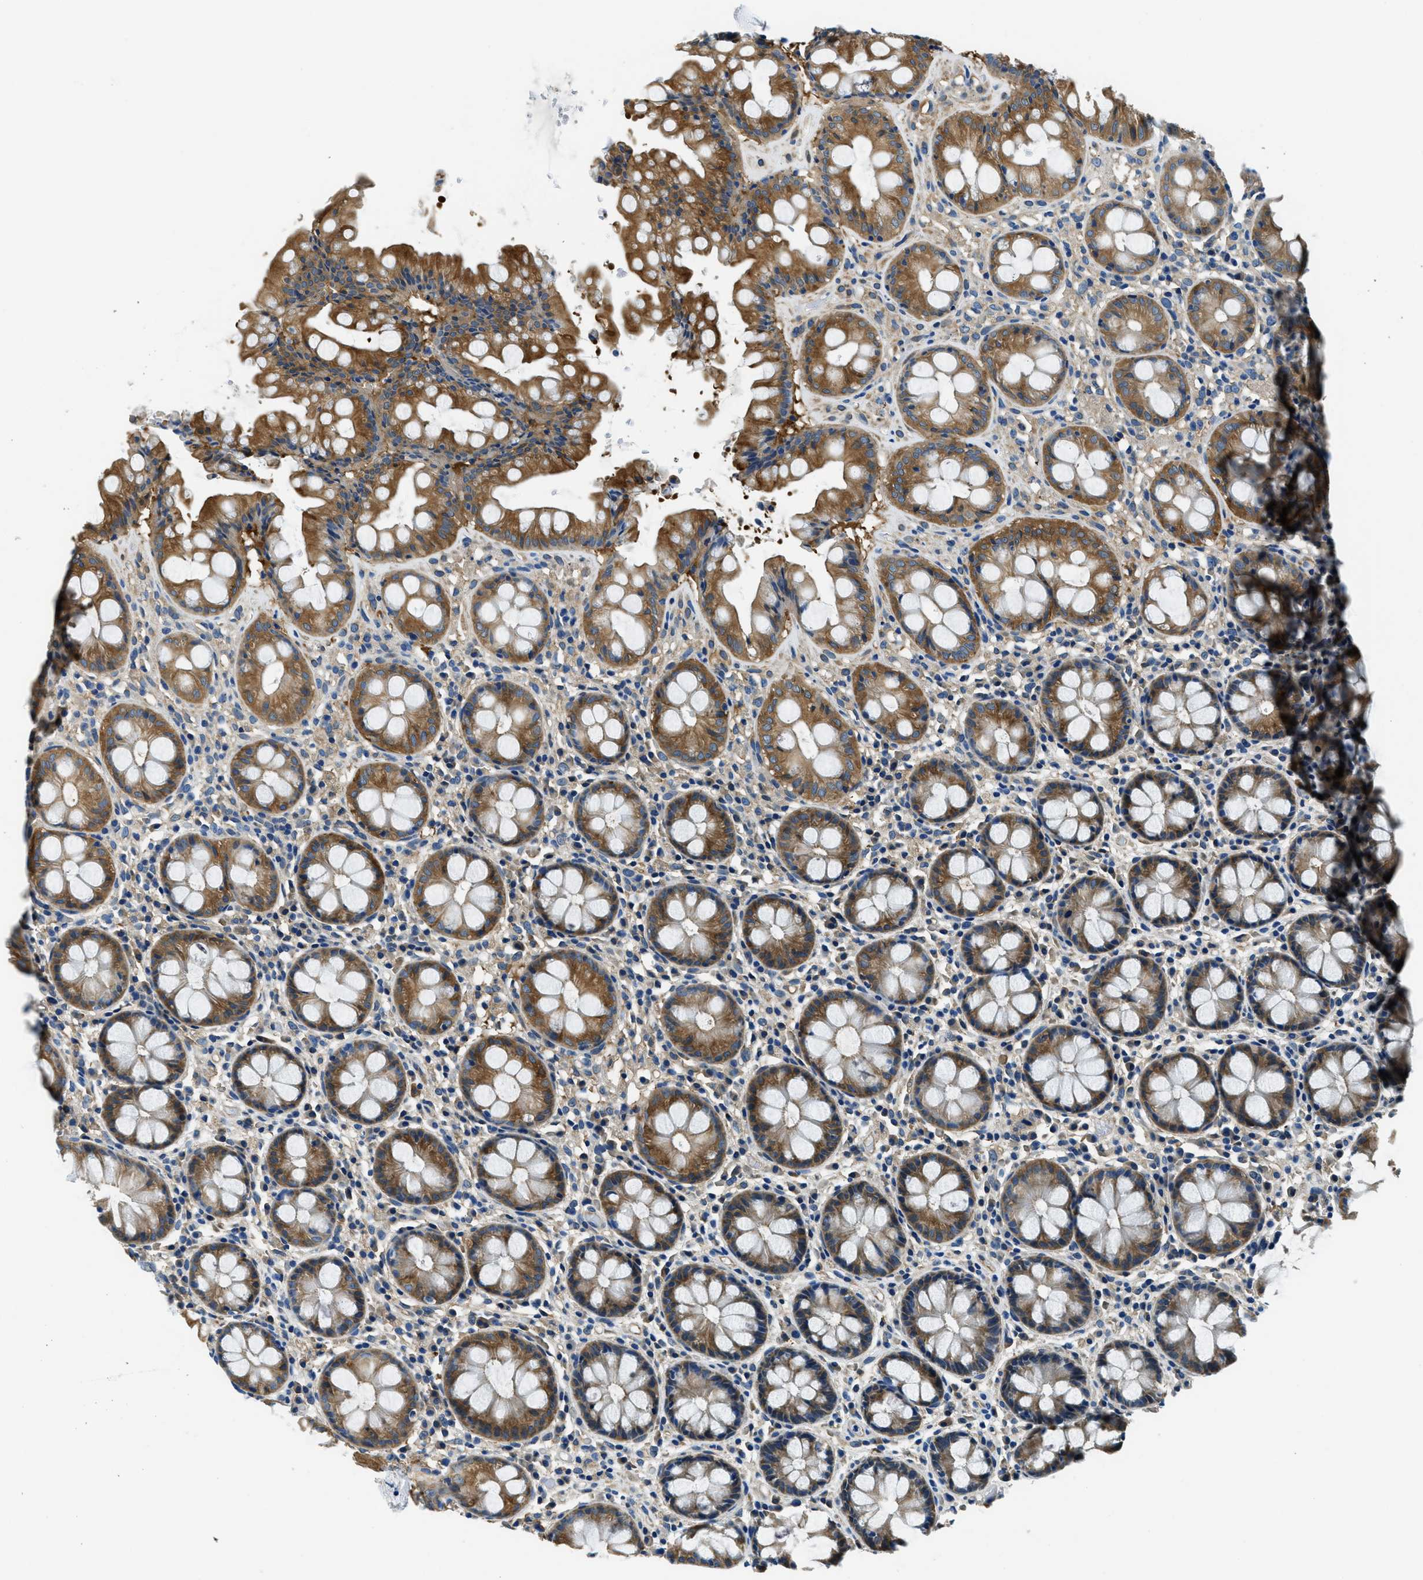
{"staining": {"intensity": "moderate", "quantity": ">75%", "location": "cytoplasmic/membranous"}, "tissue": "rectum", "cell_type": "Glandular cells", "image_type": "normal", "snomed": [{"axis": "morphology", "description": "Normal tissue, NOS"}, {"axis": "topography", "description": "Rectum"}], "caption": "Rectum stained for a protein (brown) reveals moderate cytoplasmic/membranous positive expression in about >75% of glandular cells.", "gene": "TWF1", "patient": {"sex": "male", "age": 64}}